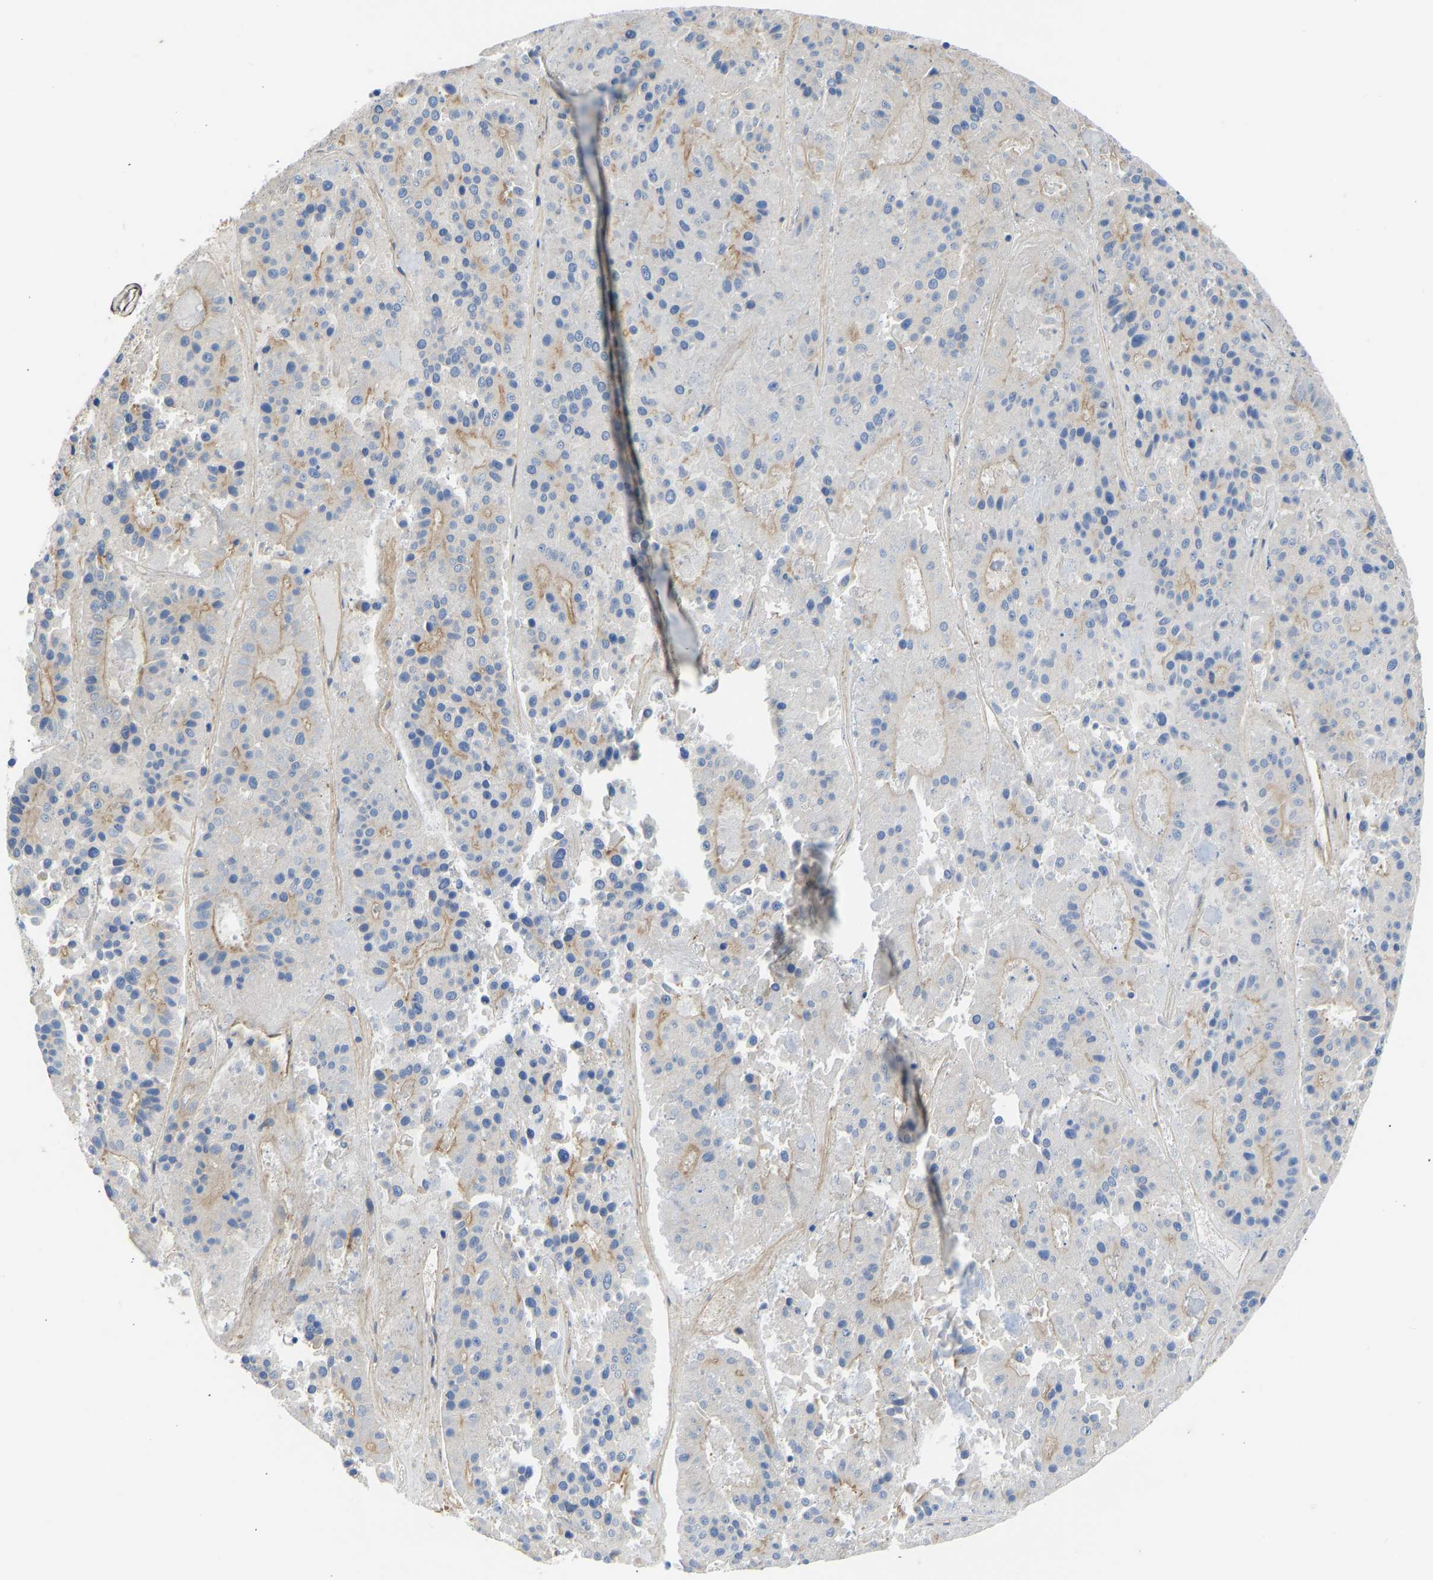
{"staining": {"intensity": "weak", "quantity": ">75%", "location": "cytoplasmic/membranous"}, "tissue": "pancreatic cancer", "cell_type": "Tumor cells", "image_type": "cancer", "snomed": [{"axis": "morphology", "description": "Adenocarcinoma, NOS"}, {"axis": "topography", "description": "Pancreas"}], "caption": "The photomicrograph reveals a brown stain indicating the presence of a protein in the cytoplasmic/membranous of tumor cells in pancreatic cancer (adenocarcinoma).", "gene": "MYO1C", "patient": {"sex": "male", "age": 50}}